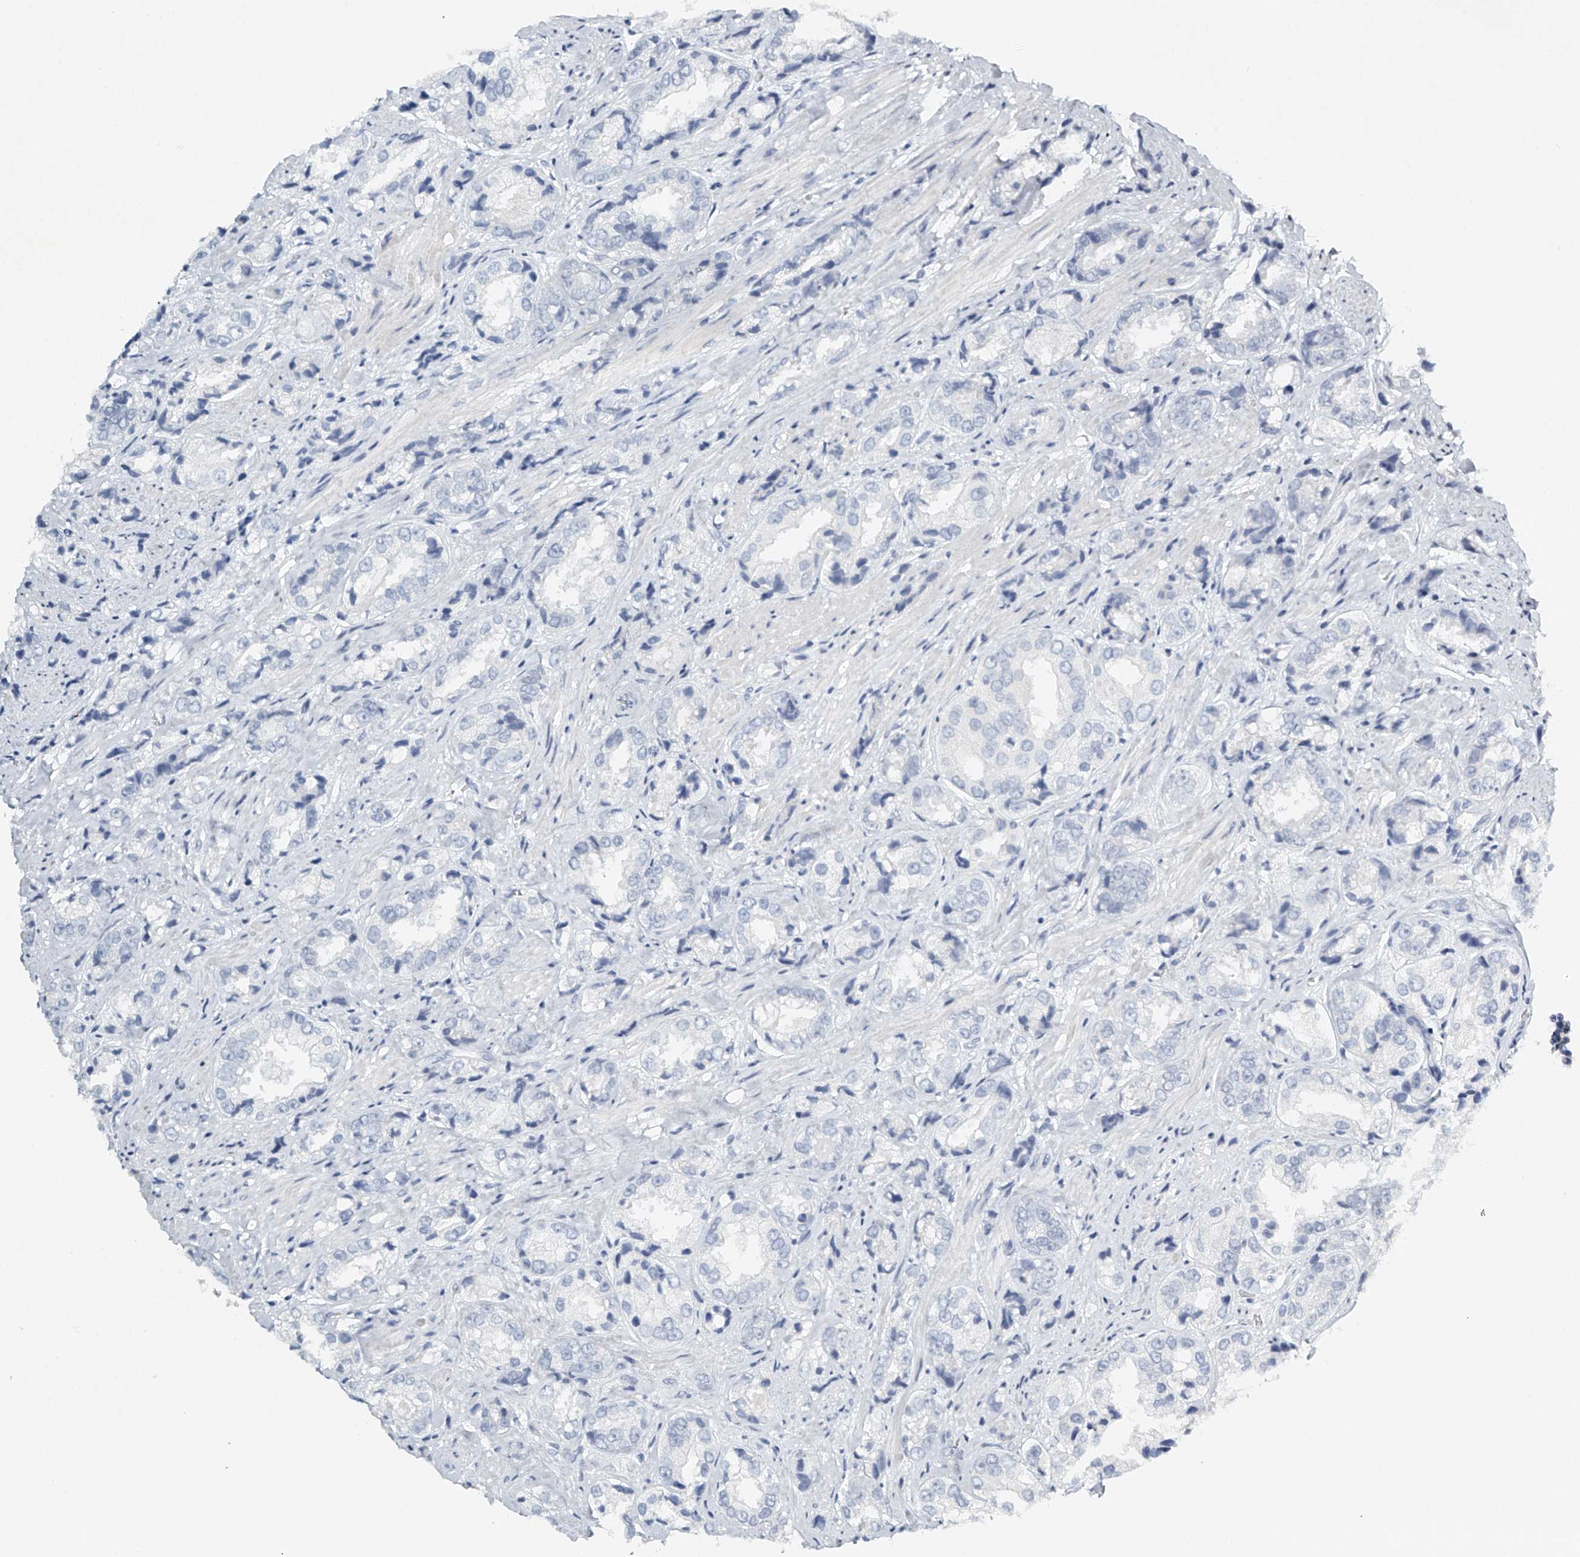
{"staining": {"intensity": "negative", "quantity": "none", "location": "none"}, "tissue": "prostate cancer", "cell_type": "Tumor cells", "image_type": "cancer", "snomed": [{"axis": "morphology", "description": "Adenocarcinoma, High grade"}, {"axis": "topography", "description": "Prostate"}], "caption": "Tumor cells are negative for brown protein staining in adenocarcinoma (high-grade) (prostate).", "gene": "FAT2", "patient": {"sex": "male", "age": 61}}